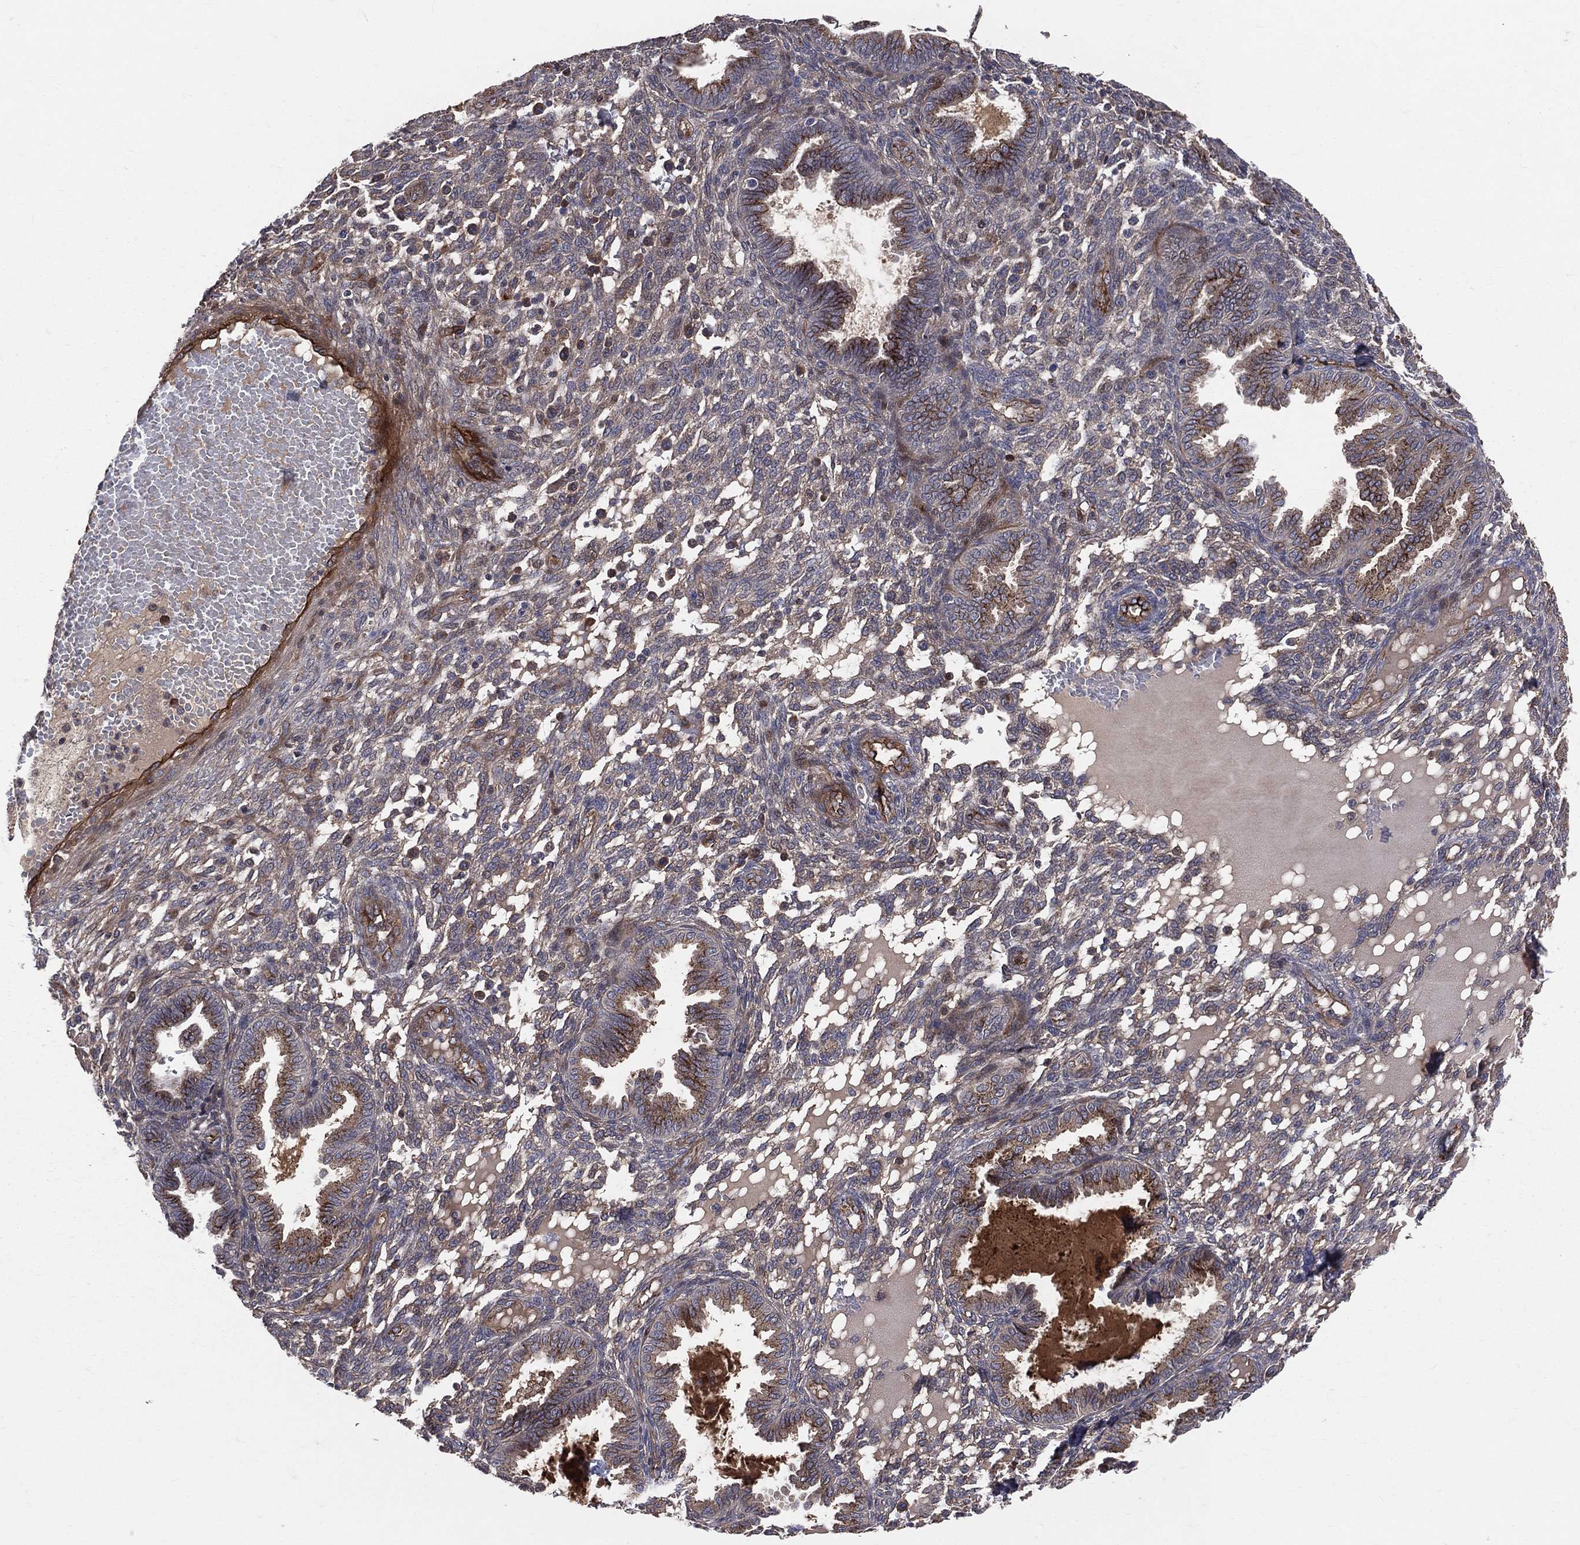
{"staining": {"intensity": "negative", "quantity": "none", "location": "none"}, "tissue": "endometrium", "cell_type": "Cells in endometrial stroma", "image_type": "normal", "snomed": [{"axis": "morphology", "description": "Normal tissue, NOS"}, {"axis": "topography", "description": "Endometrium"}], "caption": "Human endometrium stained for a protein using immunohistochemistry (IHC) shows no expression in cells in endometrial stroma.", "gene": "ENTPD1", "patient": {"sex": "female", "age": 42}}